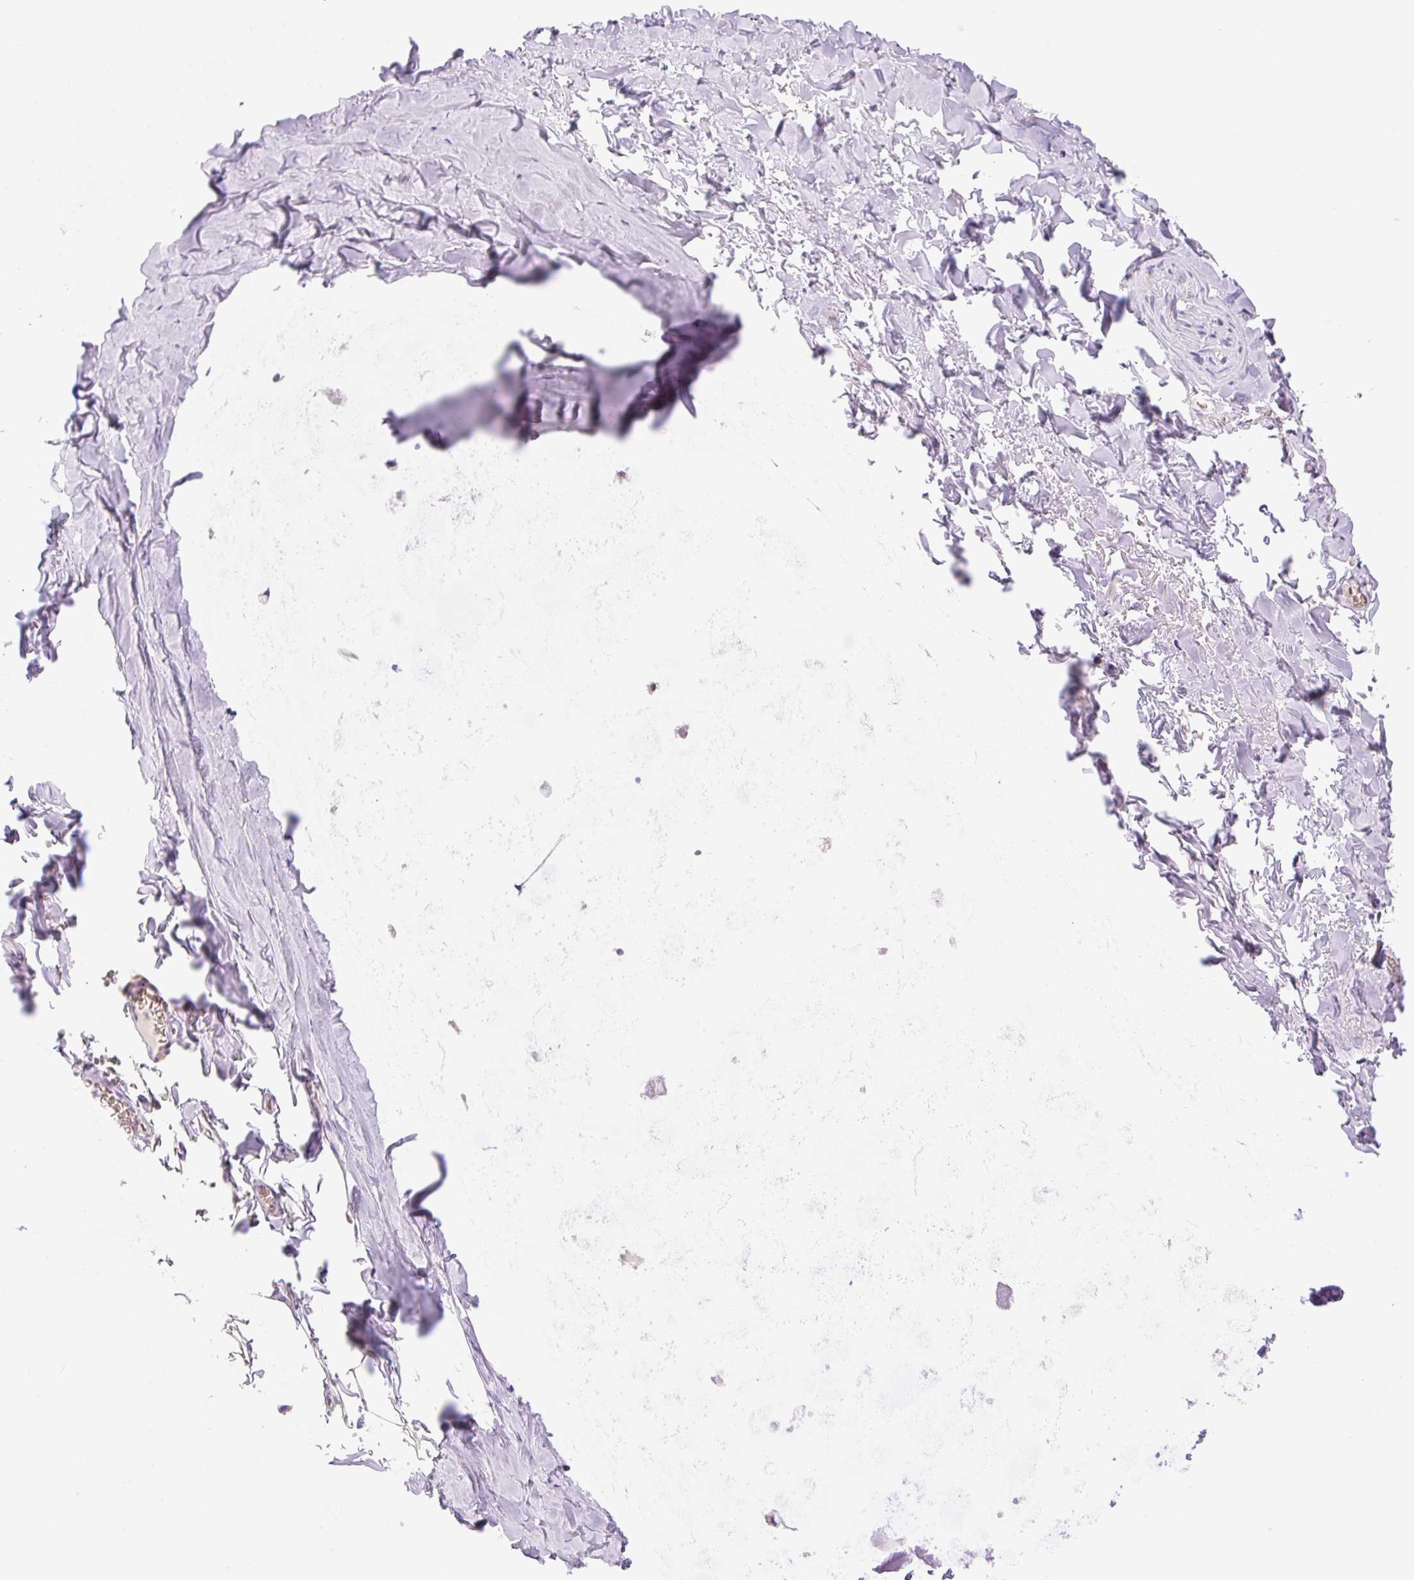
{"staining": {"intensity": "negative", "quantity": "none", "location": "none"}, "tissue": "adipose tissue", "cell_type": "Adipocytes", "image_type": "normal", "snomed": [{"axis": "morphology", "description": "Normal tissue, NOS"}, {"axis": "topography", "description": "Cartilage tissue"}, {"axis": "topography", "description": "Bronchus"}, {"axis": "topography", "description": "Peripheral nerve tissue"}], "caption": "Micrograph shows no protein expression in adipocytes of normal adipose tissue. The staining was performed using DAB (3,3'-diaminobenzidine) to visualize the protein expression in brown, while the nuclei were stained in blue with hematoxylin (Magnification: 20x).", "gene": "DENND5A", "patient": {"sex": "male", "age": 67}}